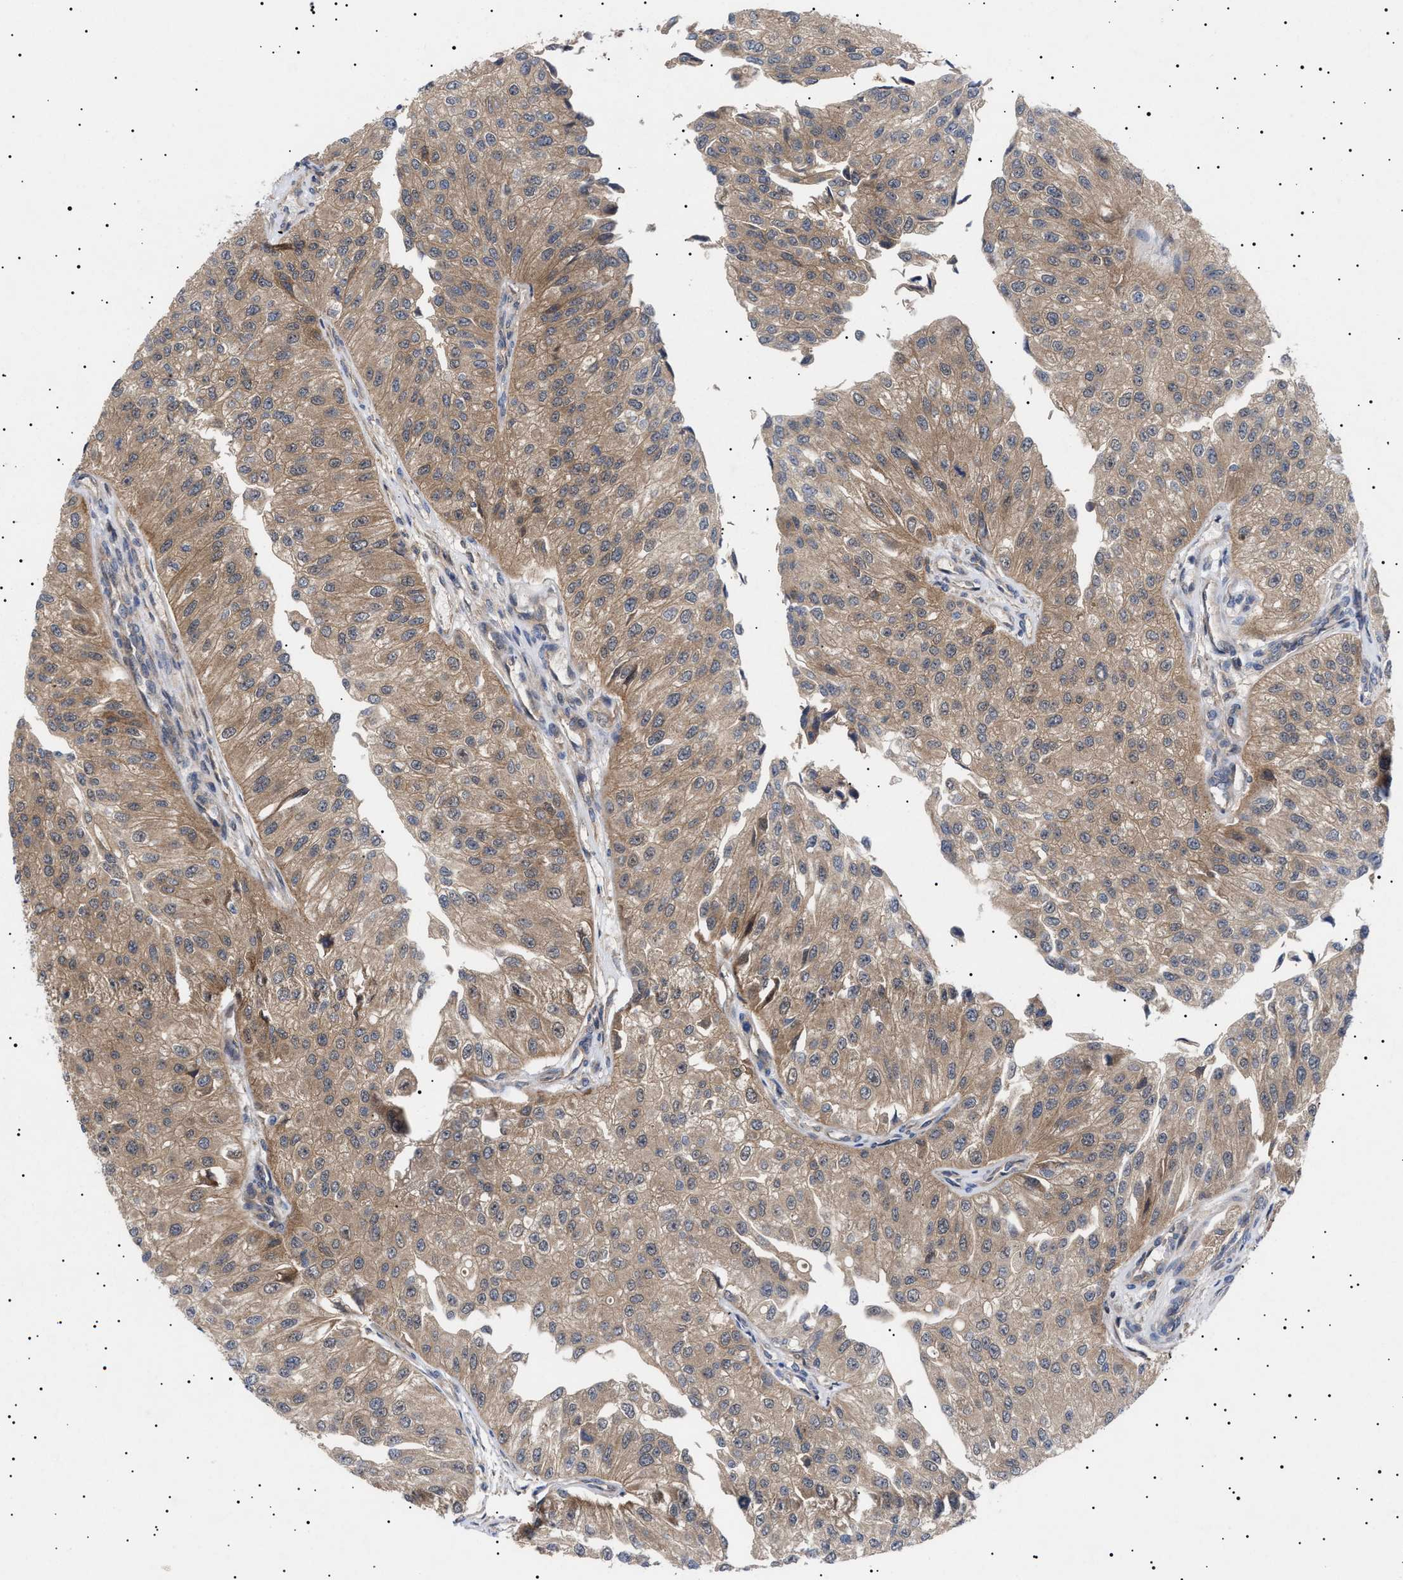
{"staining": {"intensity": "weak", "quantity": ">75%", "location": "cytoplasmic/membranous"}, "tissue": "urothelial cancer", "cell_type": "Tumor cells", "image_type": "cancer", "snomed": [{"axis": "morphology", "description": "Urothelial carcinoma, High grade"}, {"axis": "topography", "description": "Kidney"}, {"axis": "topography", "description": "Urinary bladder"}], "caption": "A micrograph of high-grade urothelial carcinoma stained for a protein reveals weak cytoplasmic/membranous brown staining in tumor cells.", "gene": "NPLOC4", "patient": {"sex": "male", "age": 77}}